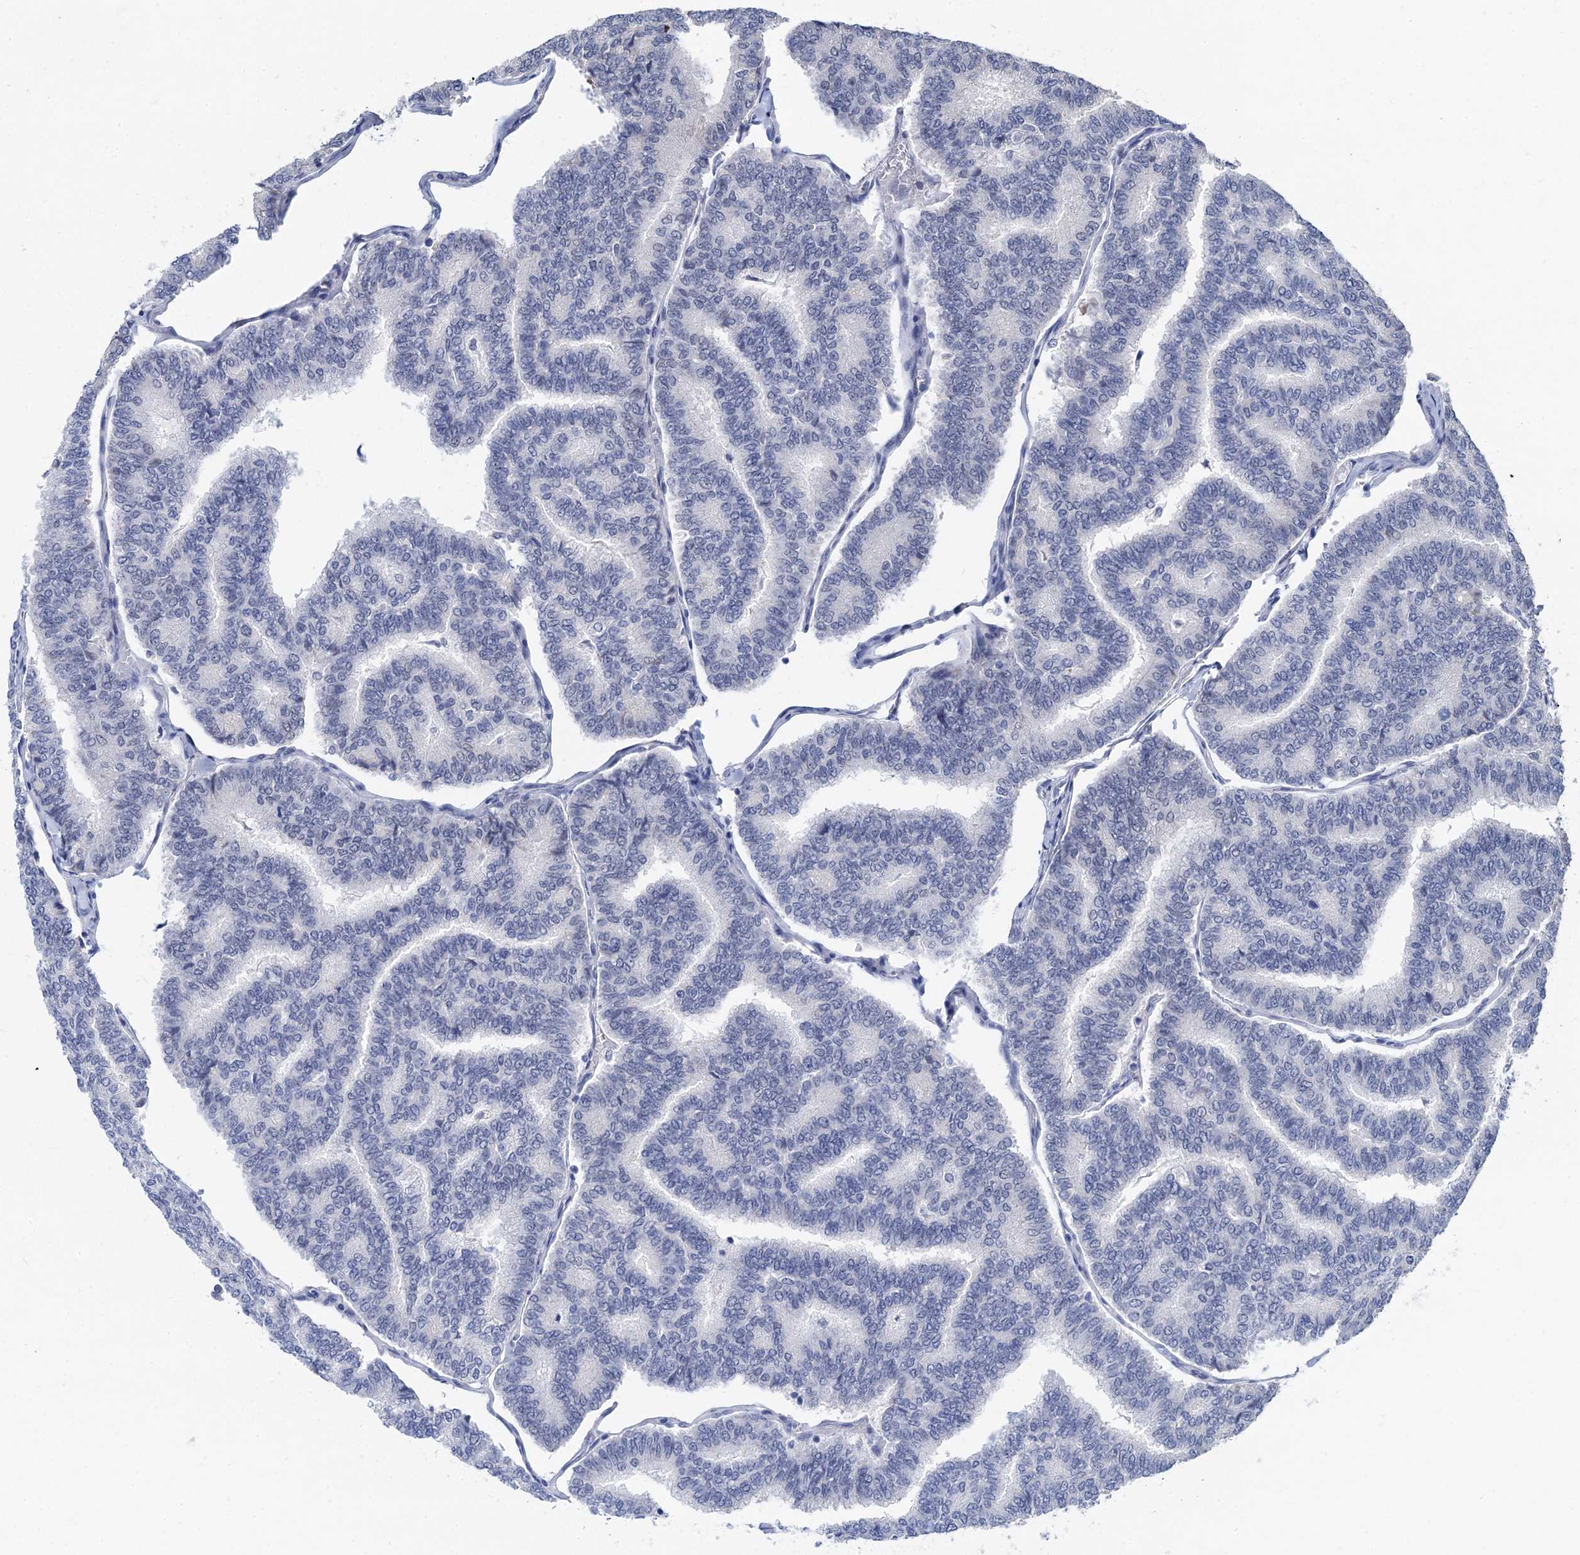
{"staining": {"intensity": "negative", "quantity": "none", "location": "none"}, "tissue": "thyroid cancer", "cell_type": "Tumor cells", "image_type": "cancer", "snomed": [{"axis": "morphology", "description": "Papillary adenocarcinoma, NOS"}, {"axis": "topography", "description": "Thyroid gland"}], "caption": "IHC of human papillary adenocarcinoma (thyroid) reveals no positivity in tumor cells. Nuclei are stained in blue.", "gene": "TSEN34", "patient": {"sex": "female", "age": 35}}